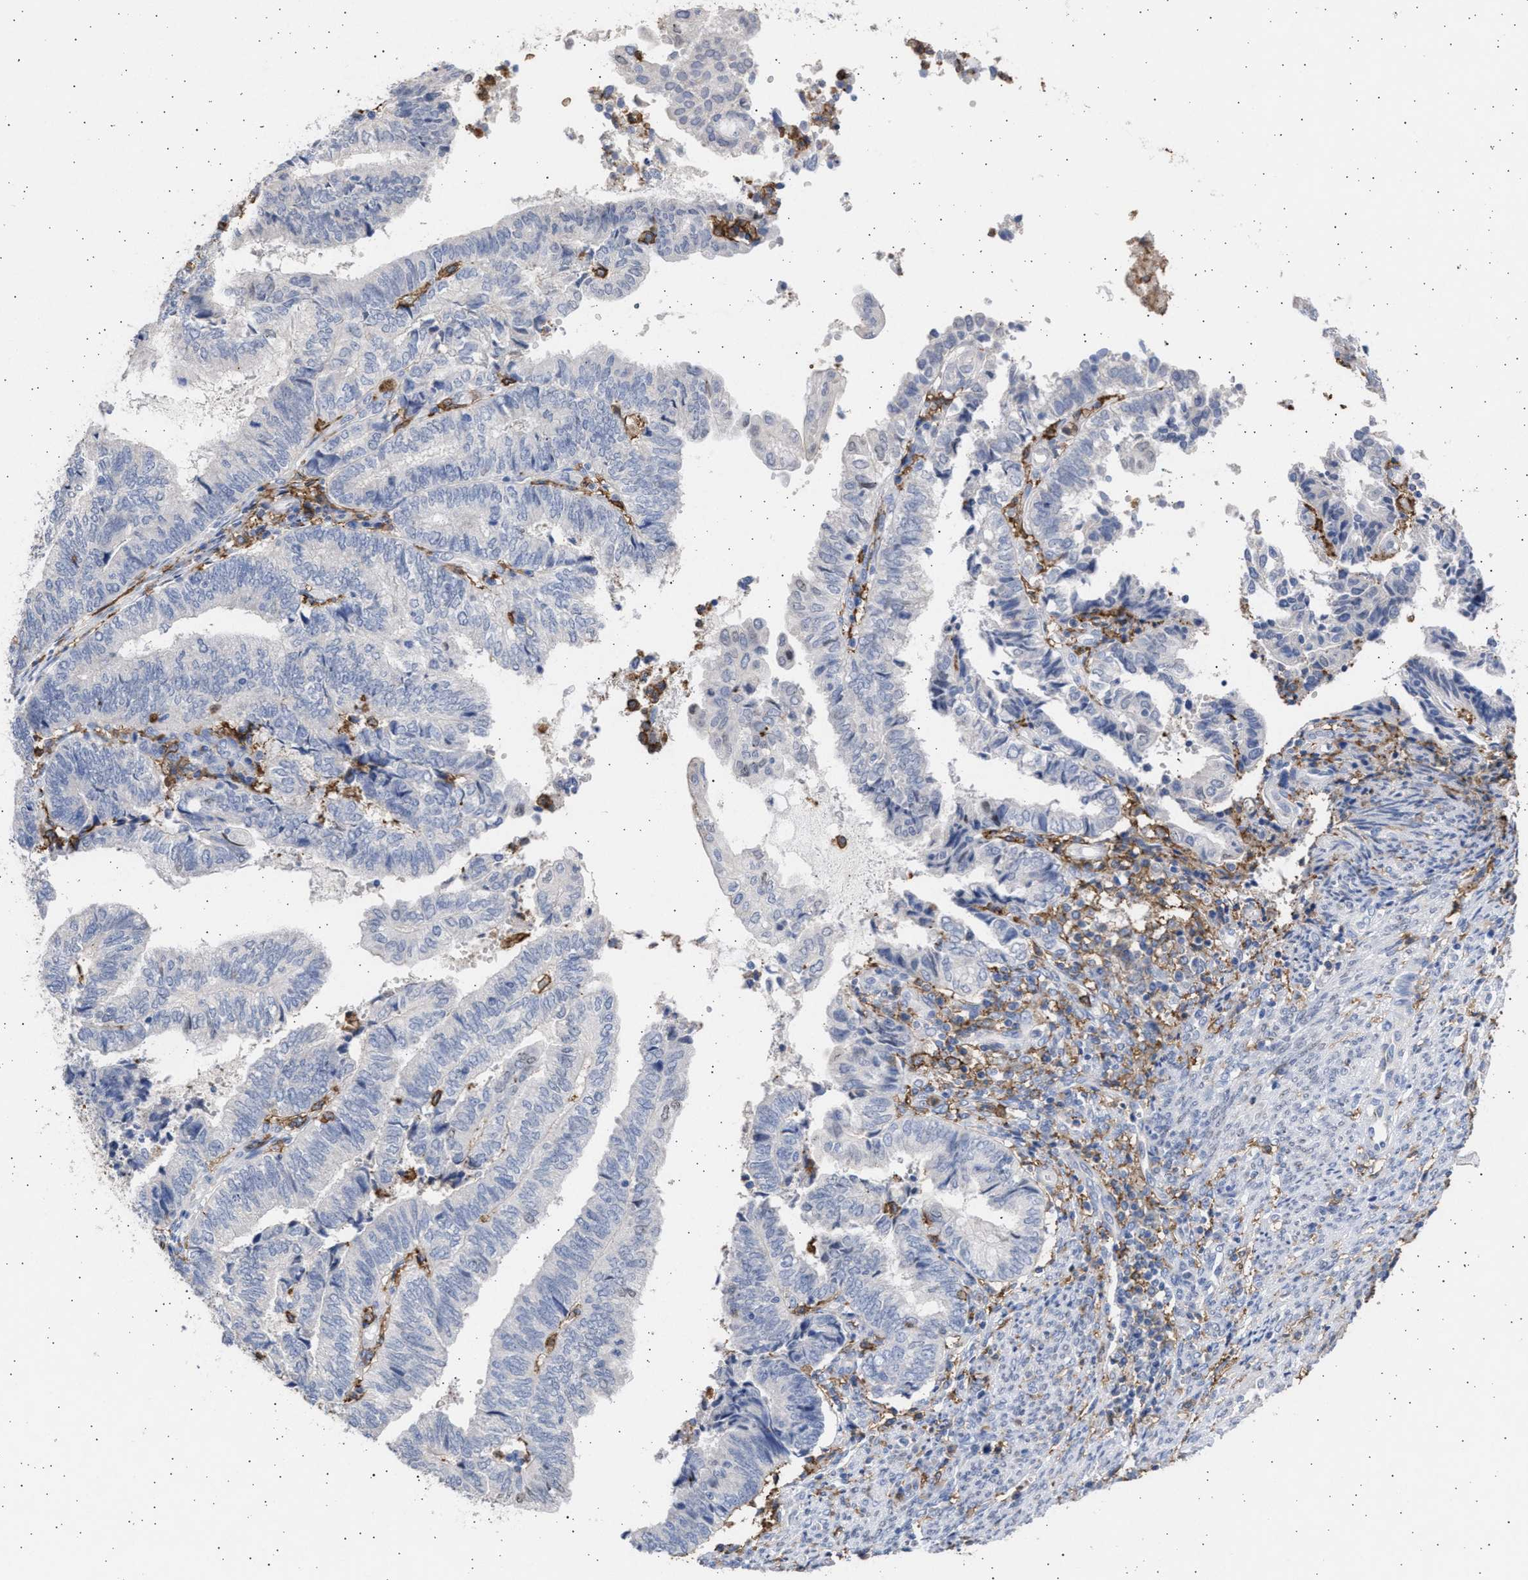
{"staining": {"intensity": "negative", "quantity": "none", "location": "none"}, "tissue": "endometrial cancer", "cell_type": "Tumor cells", "image_type": "cancer", "snomed": [{"axis": "morphology", "description": "Adenocarcinoma, NOS"}, {"axis": "topography", "description": "Uterus"}, {"axis": "topography", "description": "Endometrium"}], "caption": "Protein analysis of endometrial cancer demonstrates no significant staining in tumor cells.", "gene": "FCER1A", "patient": {"sex": "female", "age": 70}}